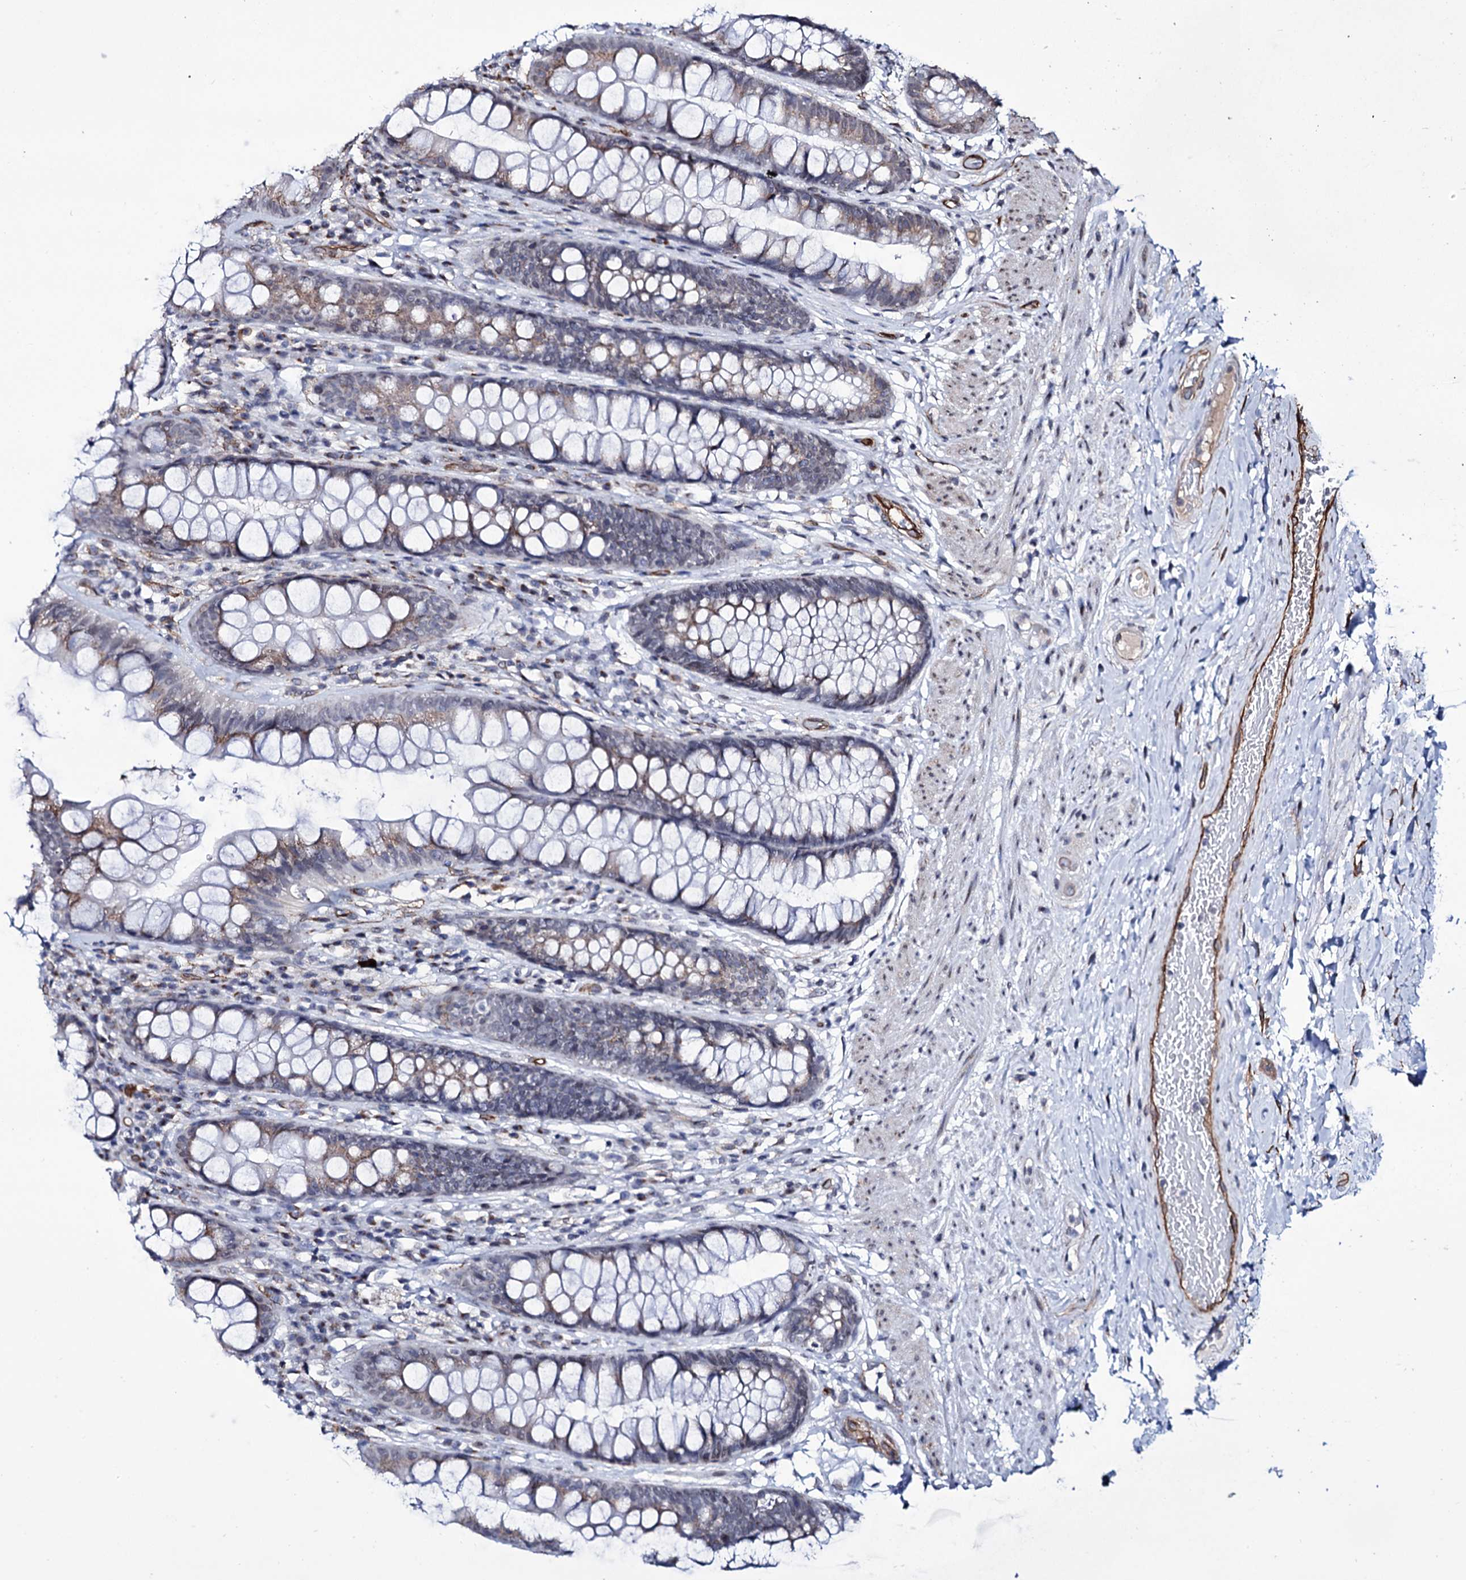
{"staining": {"intensity": "weak", "quantity": "<25%", "location": "cytoplasmic/membranous"}, "tissue": "rectum", "cell_type": "Glandular cells", "image_type": "normal", "snomed": [{"axis": "morphology", "description": "Normal tissue, NOS"}, {"axis": "topography", "description": "Rectum"}], "caption": "Rectum stained for a protein using immunohistochemistry (IHC) reveals no expression glandular cells.", "gene": "ZC3H12C", "patient": {"sex": "male", "age": 74}}